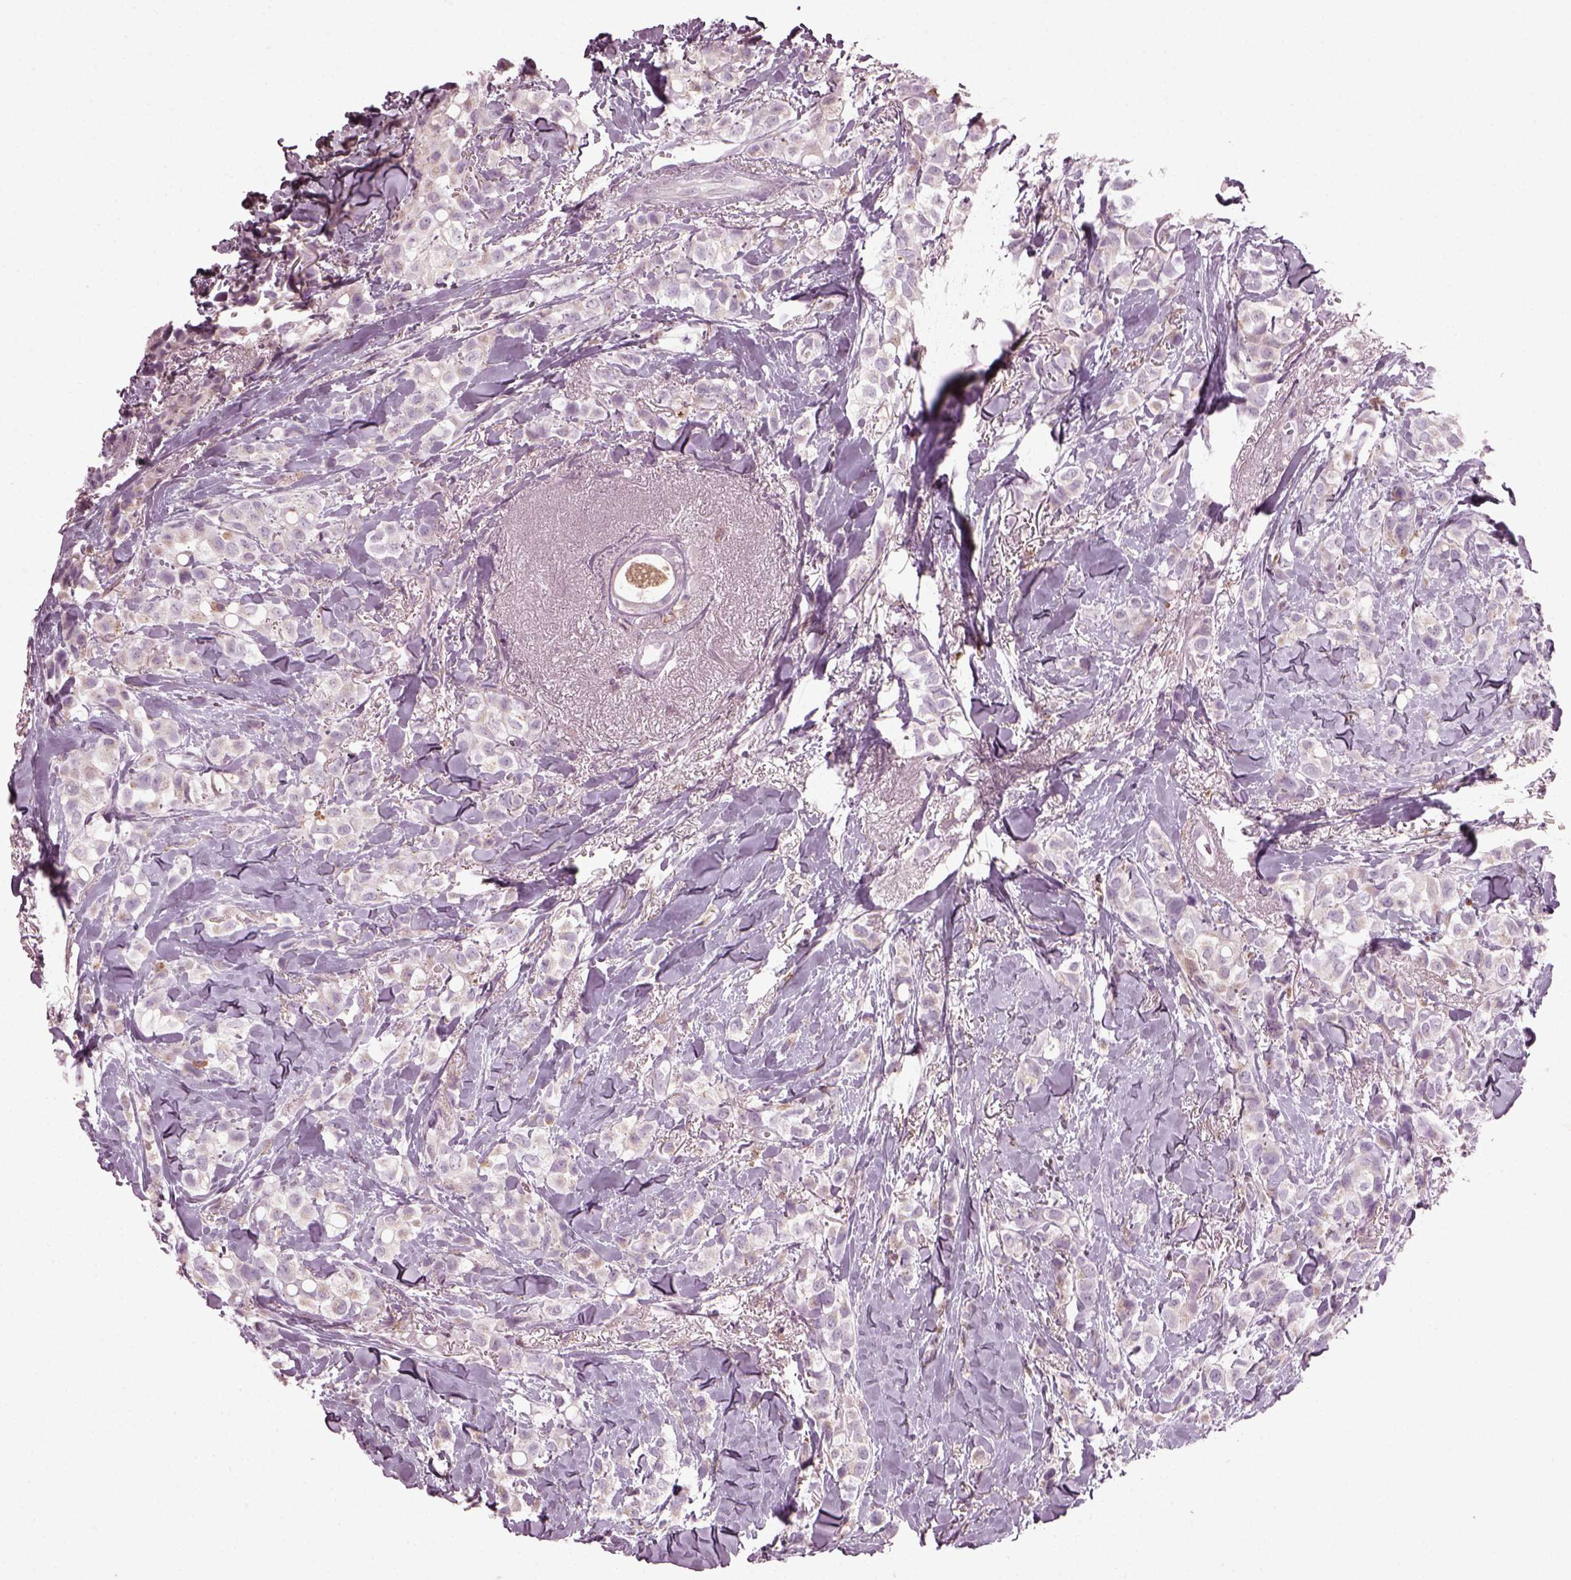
{"staining": {"intensity": "negative", "quantity": "none", "location": "none"}, "tissue": "breast cancer", "cell_type": "Tumor cells", "image_type": "cancer", "snomed": [{"axis": "morphology", "description": "Duct carcinoma"}, {"axis": "topography", "description": "Breast"}], "caption": "A photomicrograph of human infiltrating ductal carcinoma (breast) is negative for staining in tumor cells.", "gene": "TMEM231", "patient": {"sex": "female", "age": 85}}